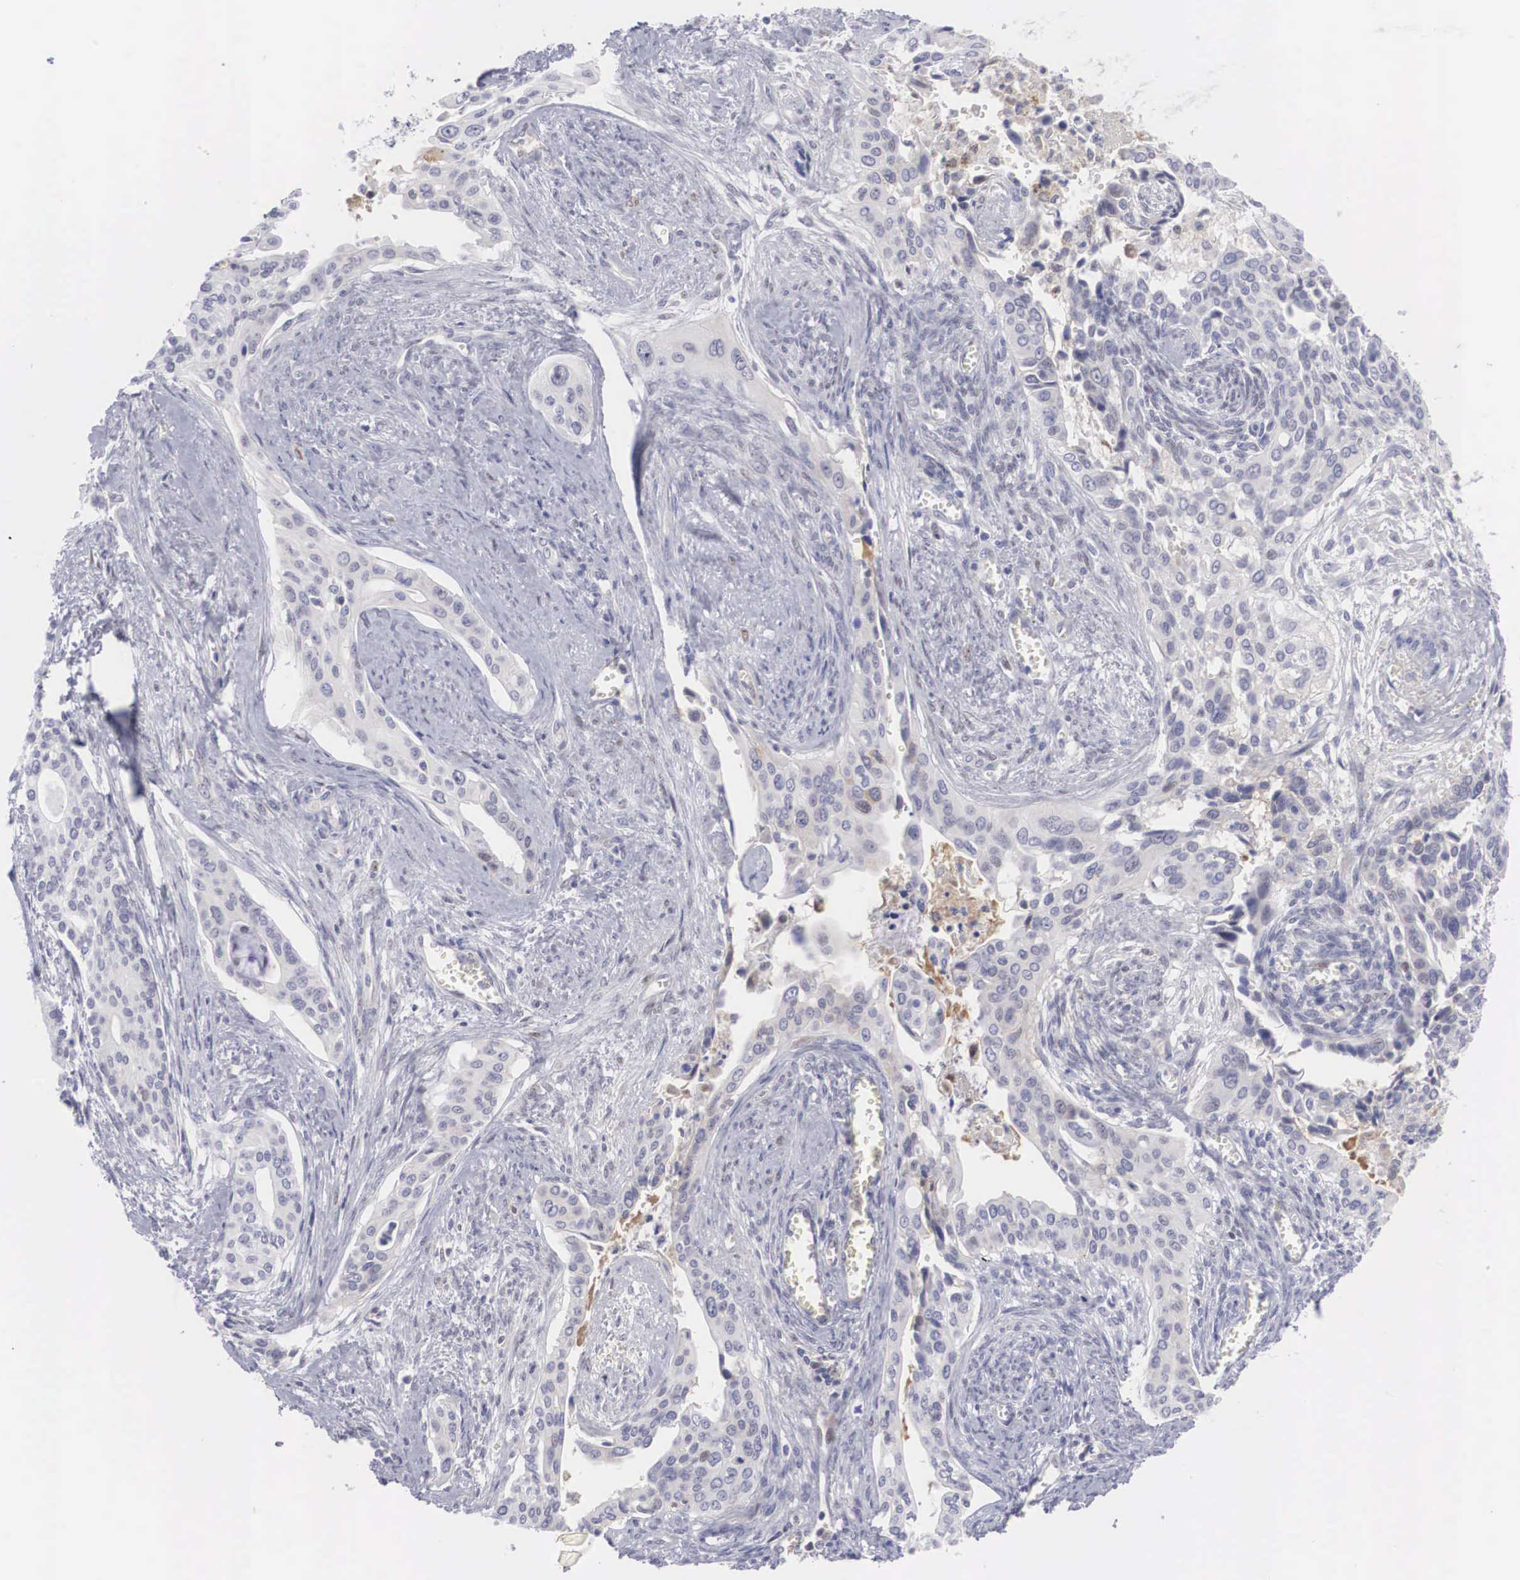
{"staining": {"intensity": "negative", "quantity": "none", "location": "none"}, "tissue": "cervical cancer", "cell_type": "Tumor cells", "image_type": "cancer", "snomed": [{"axis": "morphology", "description": "Squamous cell carcinoma, NOS"}, {"axis": "topography", "description": "Cervix"}], "caption": "Immunohistochemistry histopathology image of neoplastic tissue: cervical cancer stained with DAB reveals no significant protein expression in tumor cells.", "gene": "RBPJ", "patient": {"sex": "female", "age": 34}}